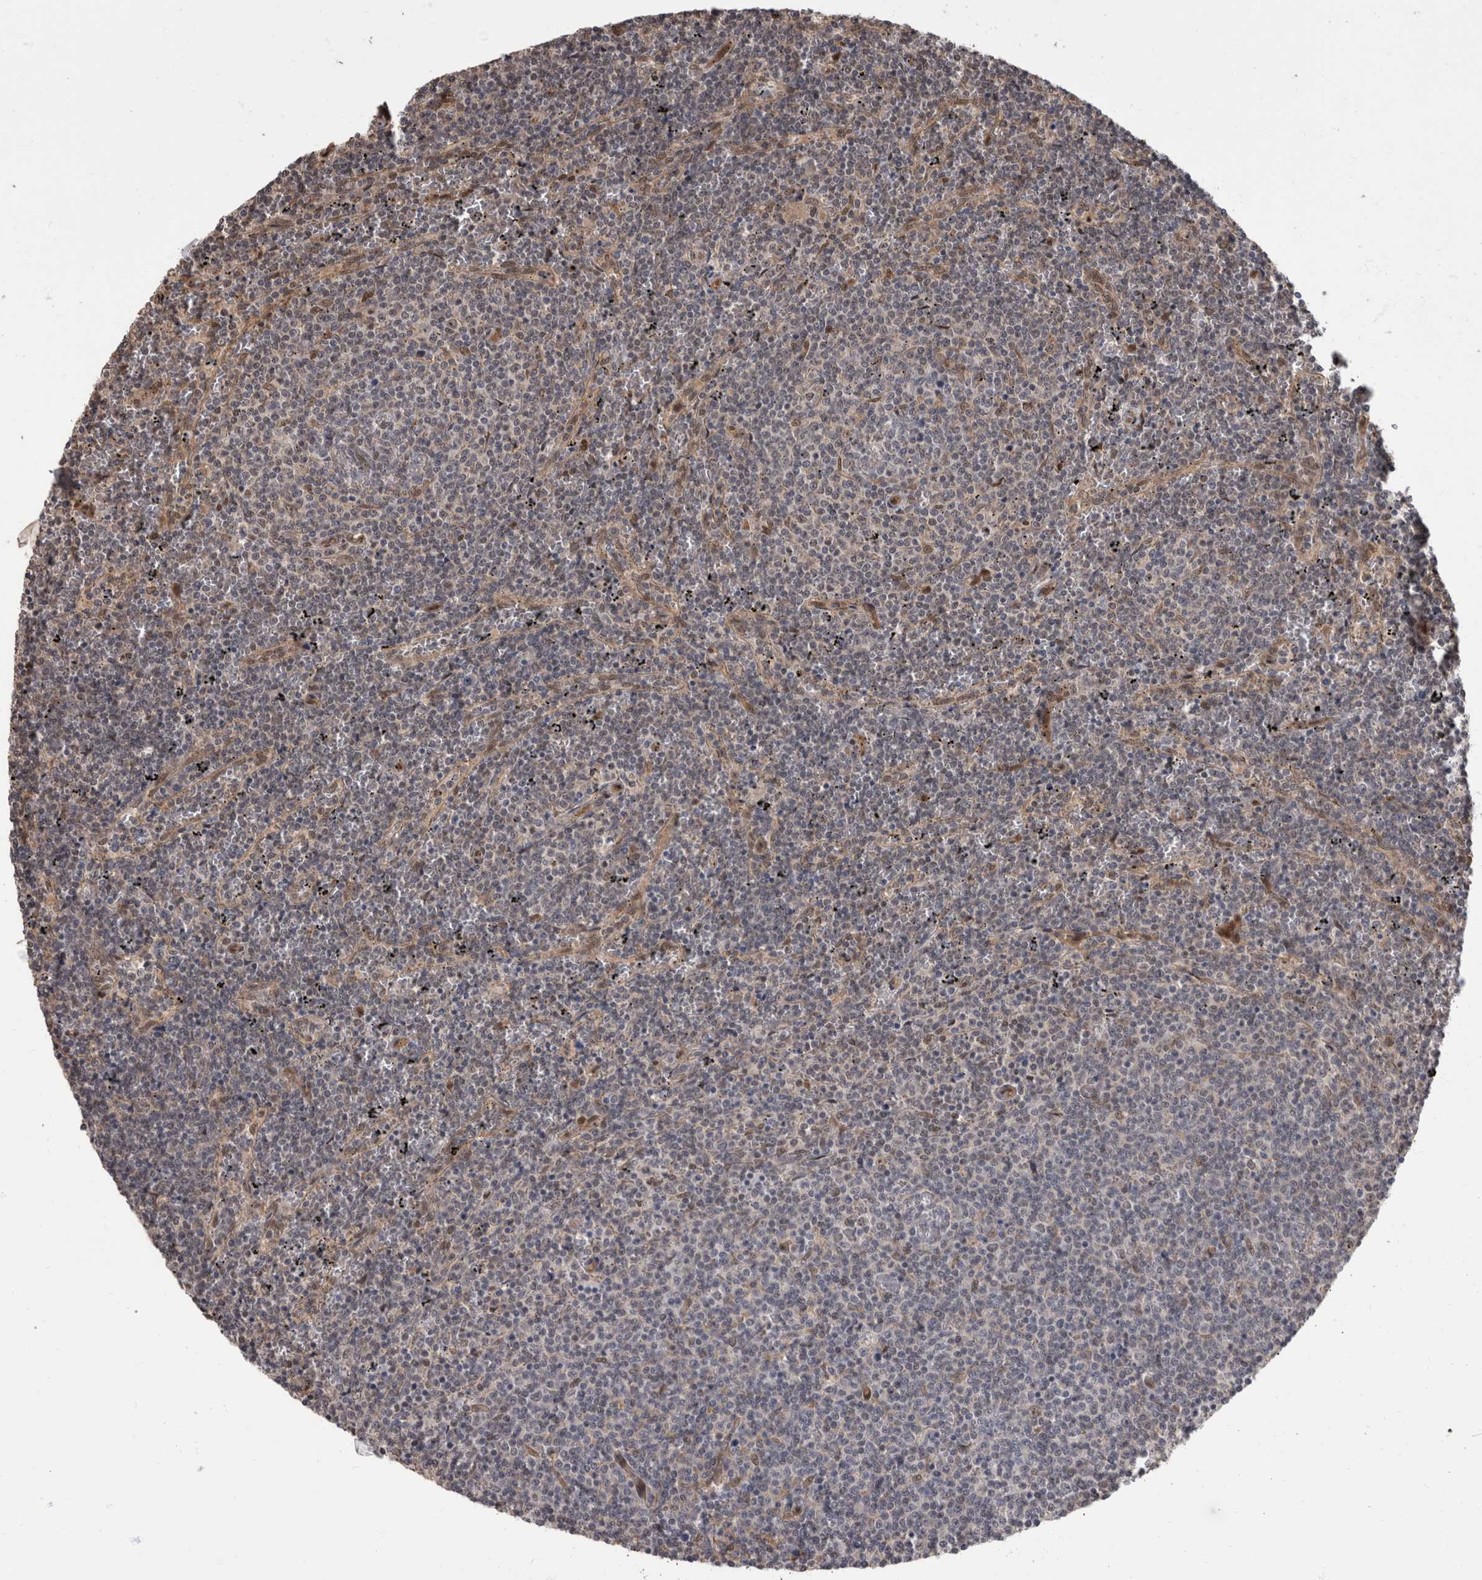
{"staining": {"intensity": "negative", "quantity": "none", "location": "none"}, "tissue": "lymphoma", "cell_type": "Tumor cells", "image_type": "cancer", "snomed": [{"axis": "morphology", "description": "Malignant lymphoma, non-Hodgkin's type, Low grade"}, {"axis": "topography", "description": "Spleen"}], "caption": "Tumor cells are negative for protein expression in human lymphoma.", "gene": "AKT3", "patient": {"sex": "female", "age": 50}}